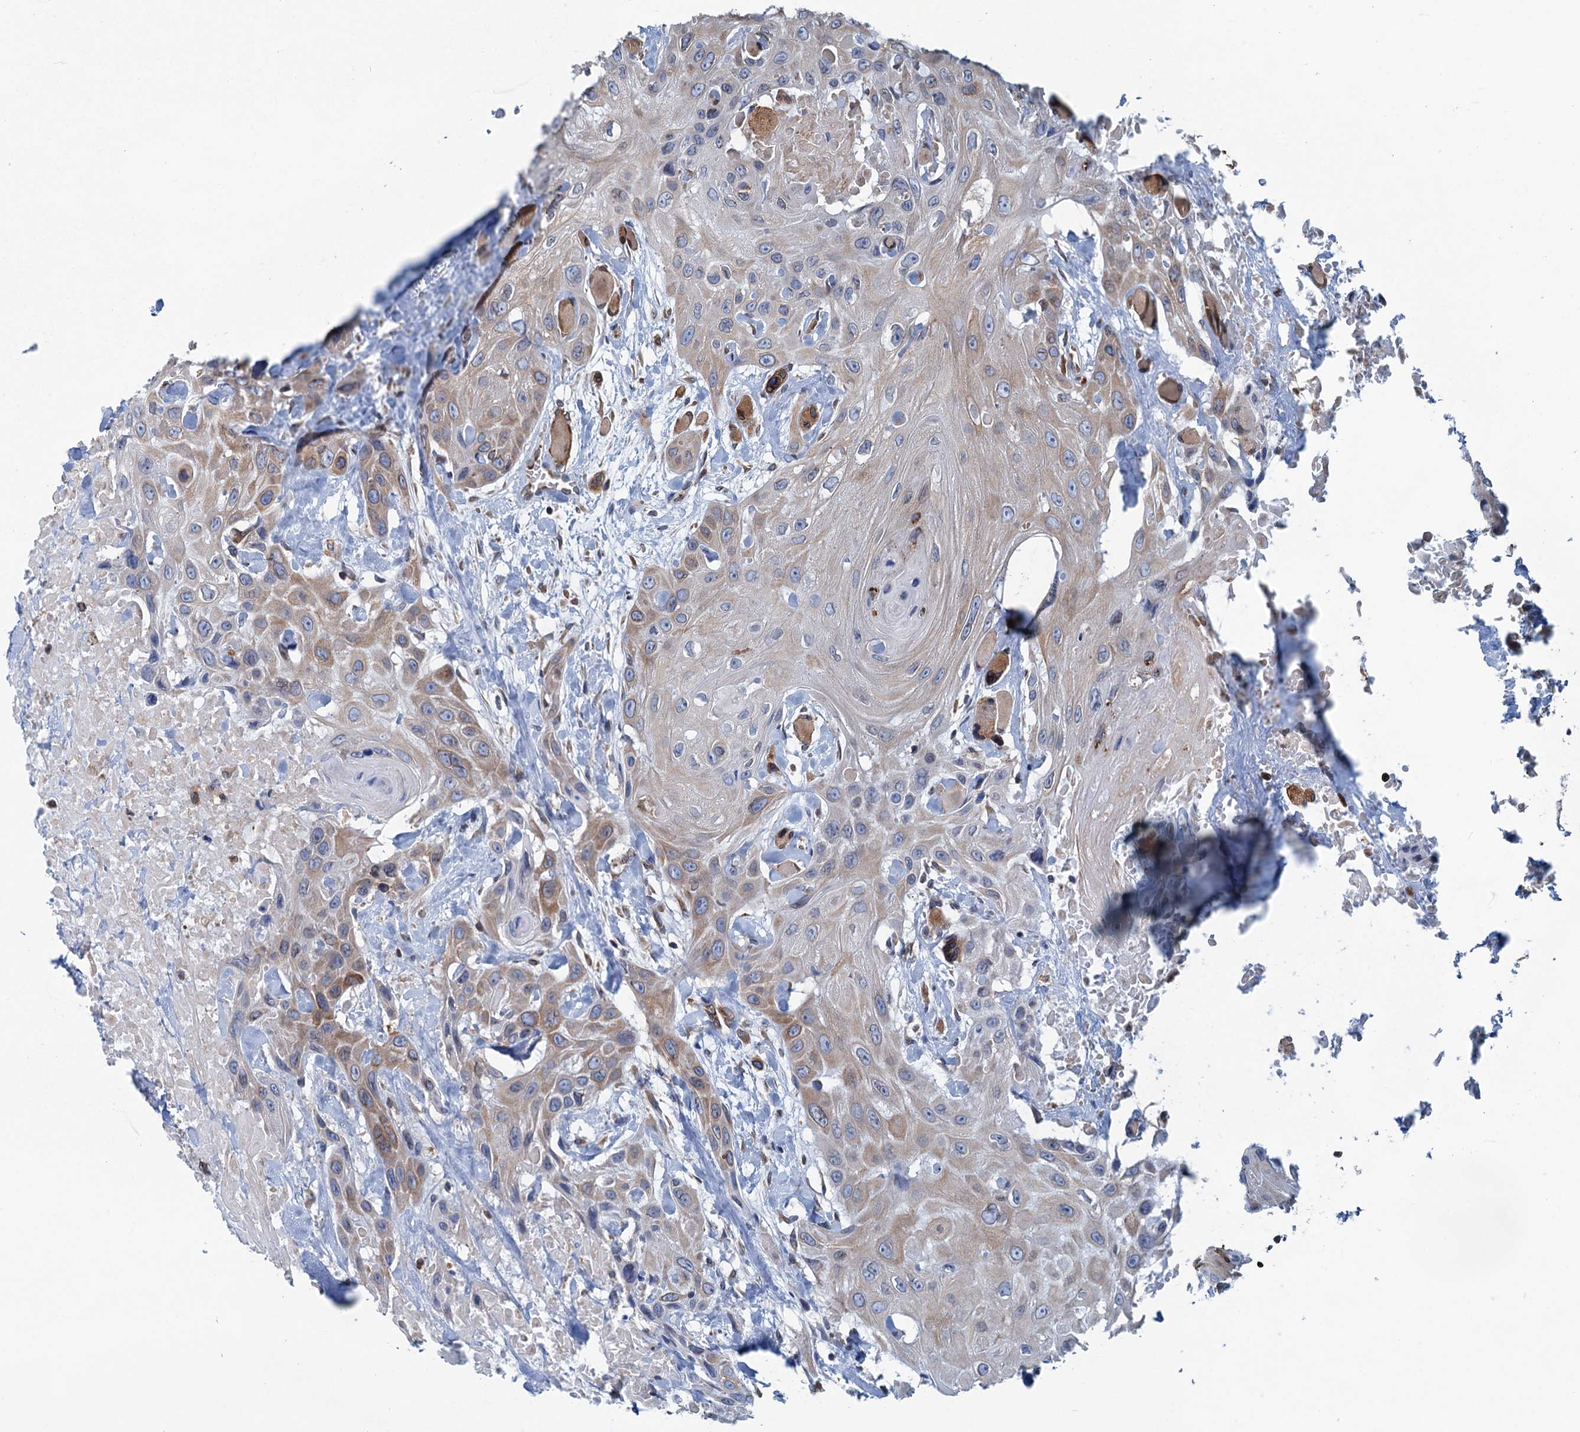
{"staining": {"intensity": "weak", "quantity": "<25%", "location": "cytoplasmic/membranous"}, "tissue": "head and neck cancer", "cell_type": "Tumor cells", "image_type": "cancer", "snomed": [{"axis": "morphology", "description": "Squamous cell carcinoma, NOS"}, {"axis": "topography", "description": "Head-Neck"}], "caption": "This is an IHC micrograph of head and neck squamous cell carcinoma. There is no positivity in tumor cells.", "gene": "TMEM205", "patient": {"sex": "male", "age": 81}}